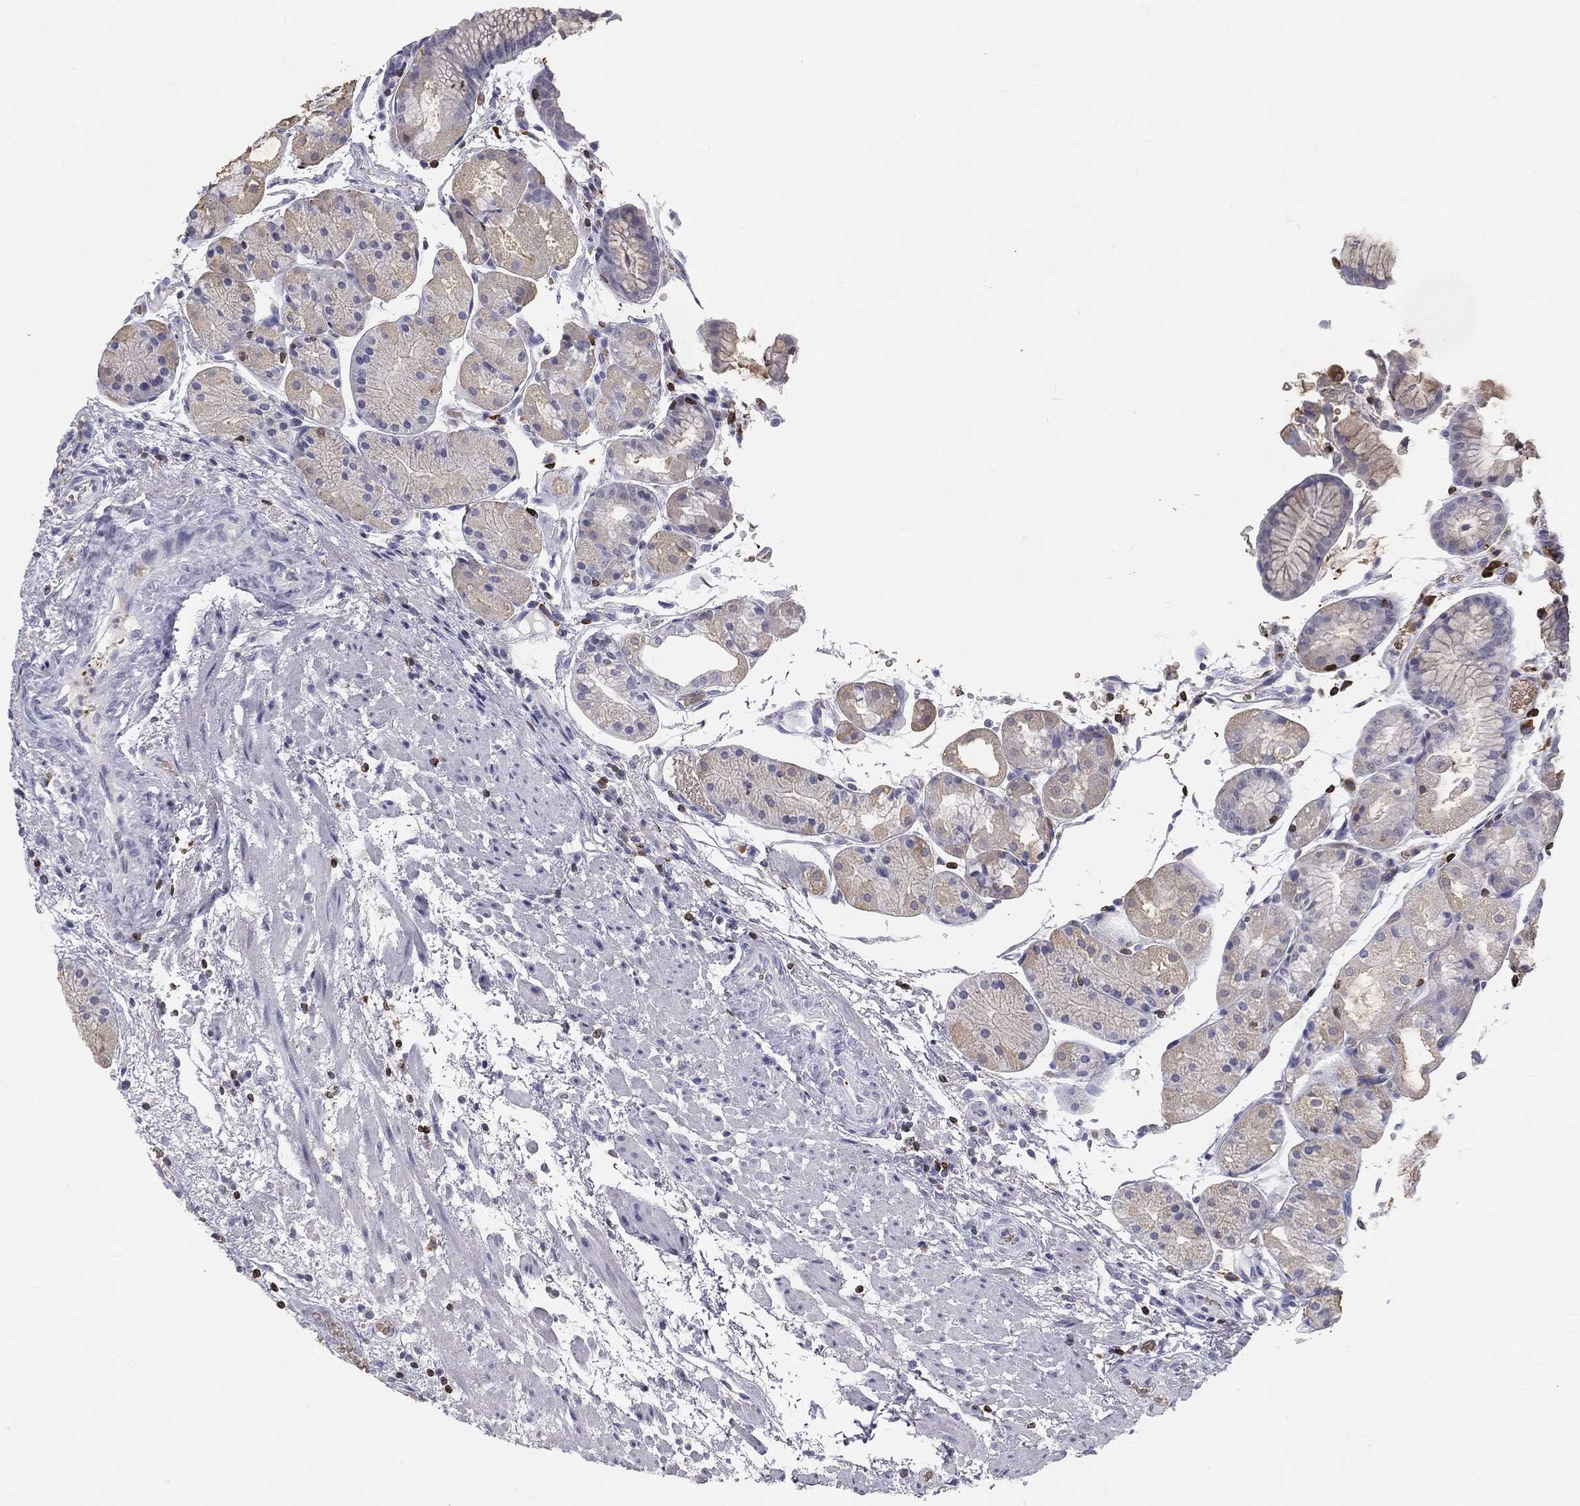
{"staining": {"intensity": "negative", "quantity": "none", "location": "none"}, "tissue": "stomach", "cell_type": "Glandular cells", "image_type": "normal", "snomed": [{"axis": "morphology", "description": "Normal tissue, NOS"}, {"axis": "topography", "description": "Stomach, upper"}], "caption": "Immunohistochemistry (IHC) photomicrograph of unremarkable stomach stained for a protein (brown), which shows no staining in glandular cells. Brightfield microscopy of immunohistochemistry (IHC) stained with DAB (3,3'-diaminobenzidine) (brown) and hematoxylin (blue), captured at high magnification.", "gene": "CTSW", "patient": {"sex": "male", "age": 72}}